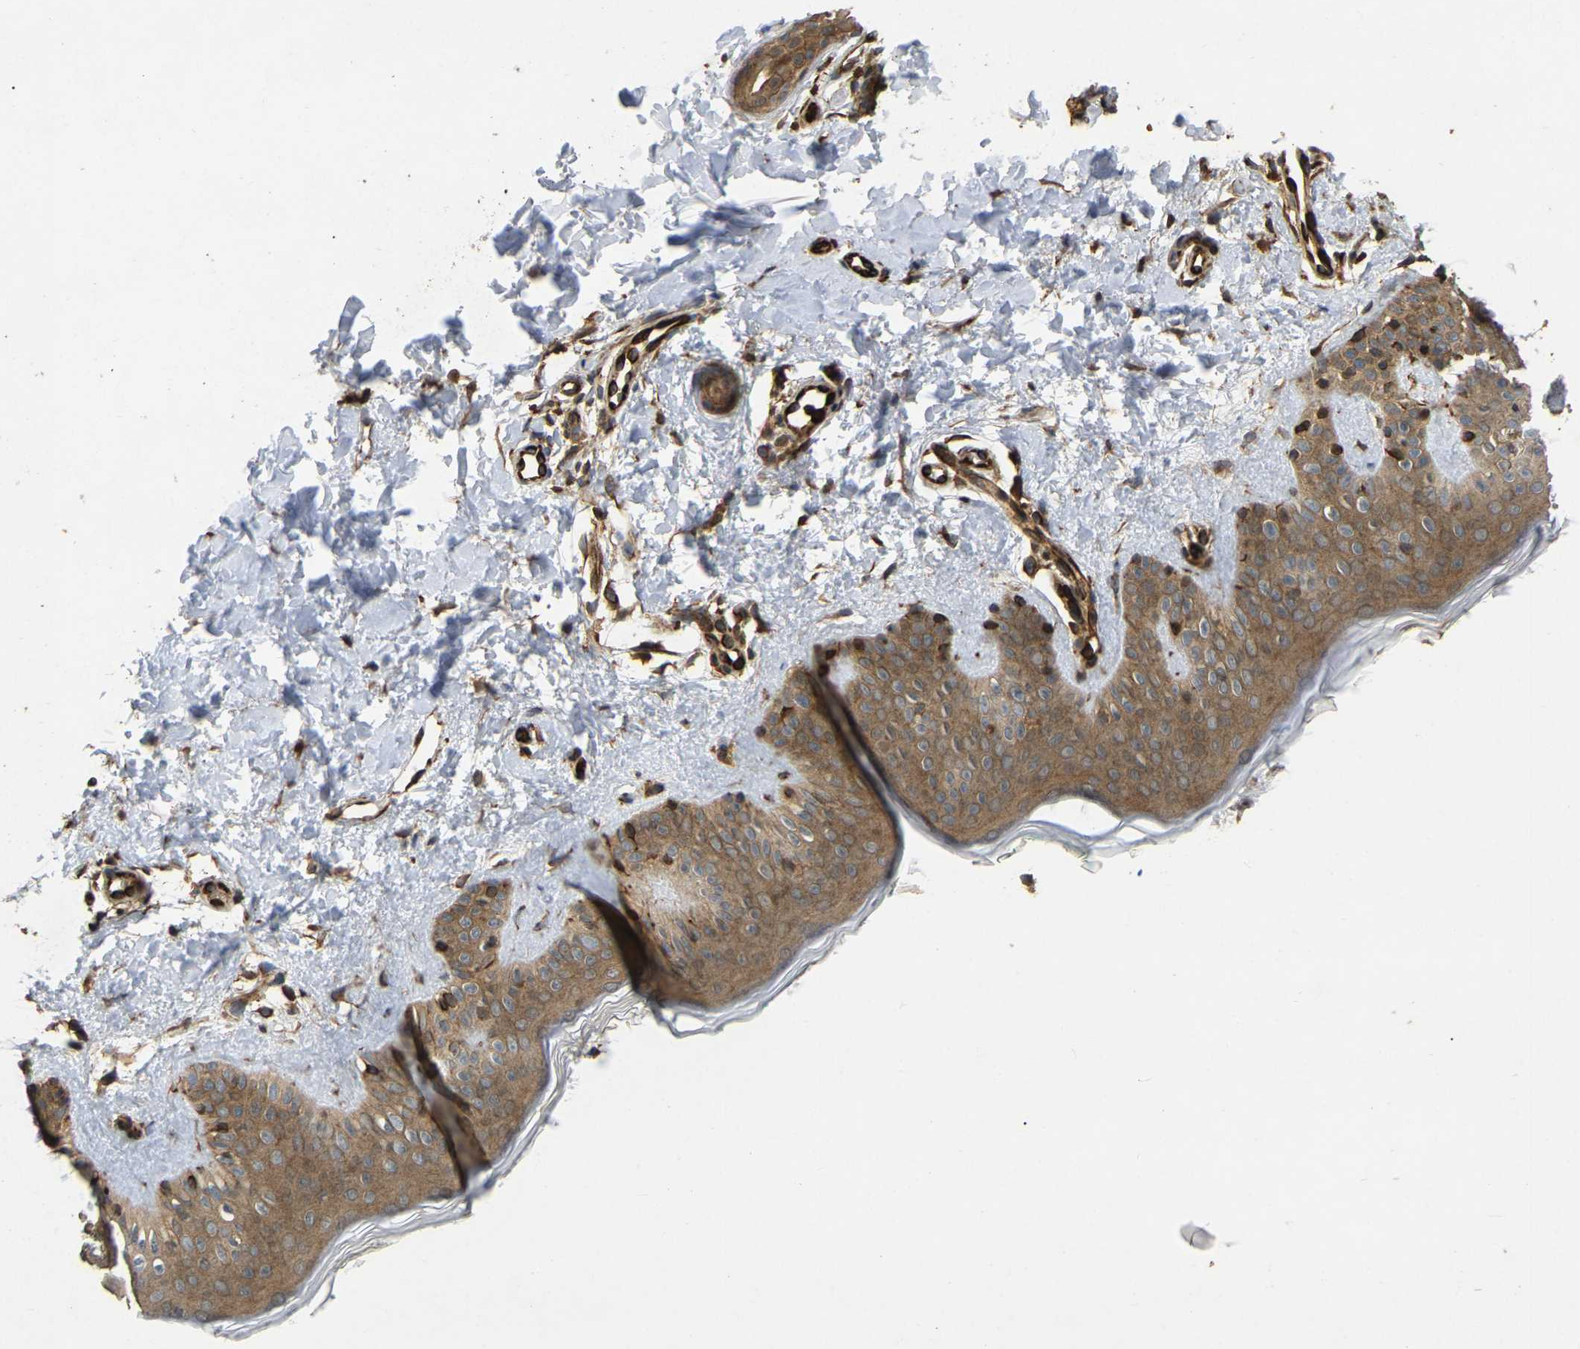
{"staining": {"intensity": "strong", "quantity": ">75%", "location": "cytoplasmic/membranous"}, "tissue": "skin", "cell_type": "Fibroblasts", "image_type": "normal", "snomed": [{"axis": "morphology", "description": "Normal tissue, NOS"}, {"axis": "topography", "description": "Skin"}], "caption": "Skin stained with immunohistochemistry (IHC) displays strong cytoplasmic/membranous expression in approximately >75% of fibroblasts.", "gene": "KIAA1549", "patient": {"sex": "male", "age": 30}}